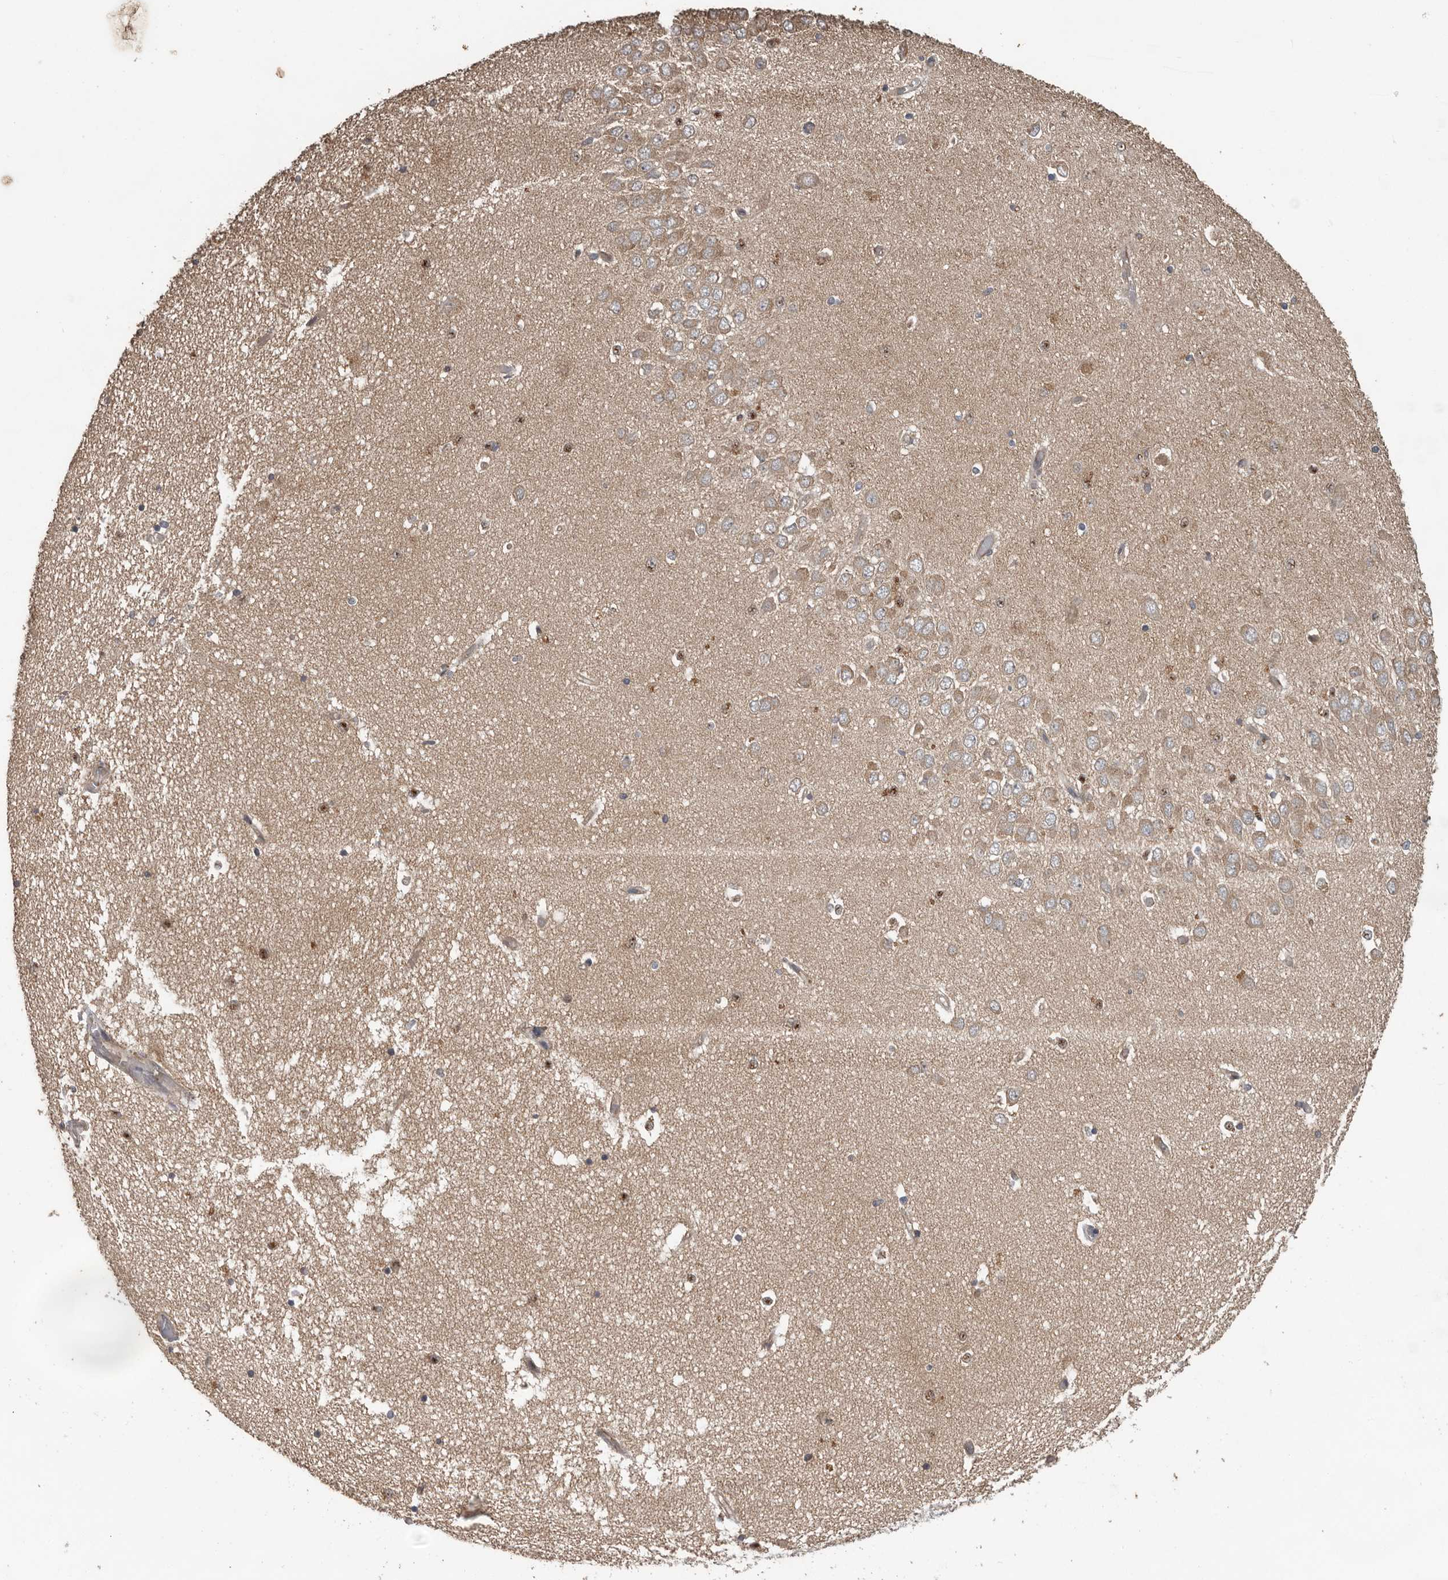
{"staining": {"intensity": "strong", "quantity": "<25%", "location": "nuclear"}, "tissue": "hippocampus", "cell_type": "Glial cells", "image_type": "normal", "snomed": [{"axis": "morphology", "description": "Normal tissue, NOS"}, {"axis": "topography", "description": "Hippocampus"}], "caption": "Protein expression analysis of benign hippocampus demonstrates strong nuclear expression in about <25% of glial cells.", "gene": "CEP350", "patient": {"sex": "male", "age": 45}}